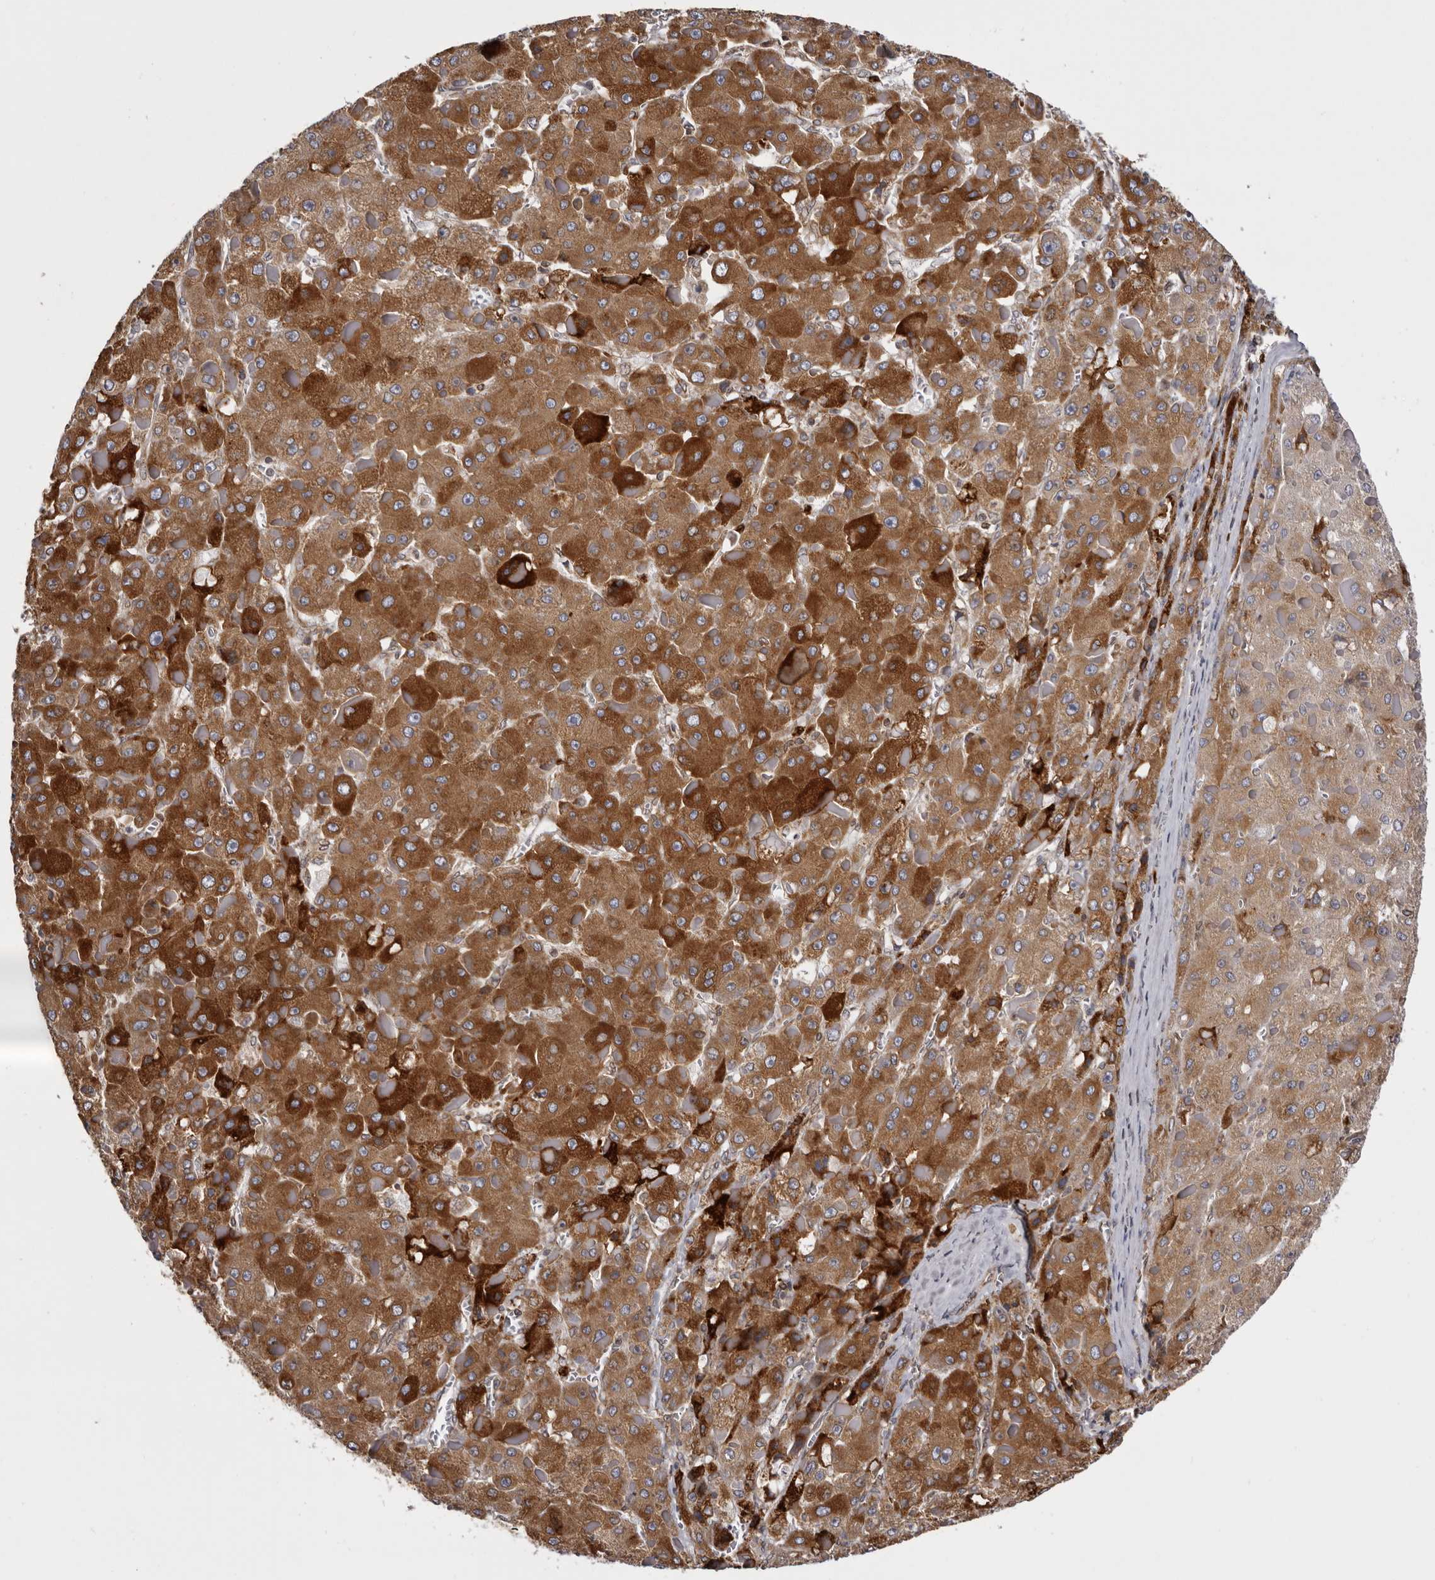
{"staining": {"intensity": "strong", "quantity": ">75%", "location": "cytoplasmic/membranous"}, "tissue": "liver cancer", "cell_type": "Tumor cells", "image_type": "cancer", "snomed": [{"axis": "morphology", "description": "Carcinoma, Hepatocellular, NOS"}, {"axis": "topography", "description": "Liver"}], "caption": "A high-resolution micrograph shows immunohistochemistry staining of liver cancer, which reveals strong cytoplasmic/membranous positivity in approximately >75% of tumor cells.", "gene": "C4orf3", "patient": {"sex": "female", "age": 73}}